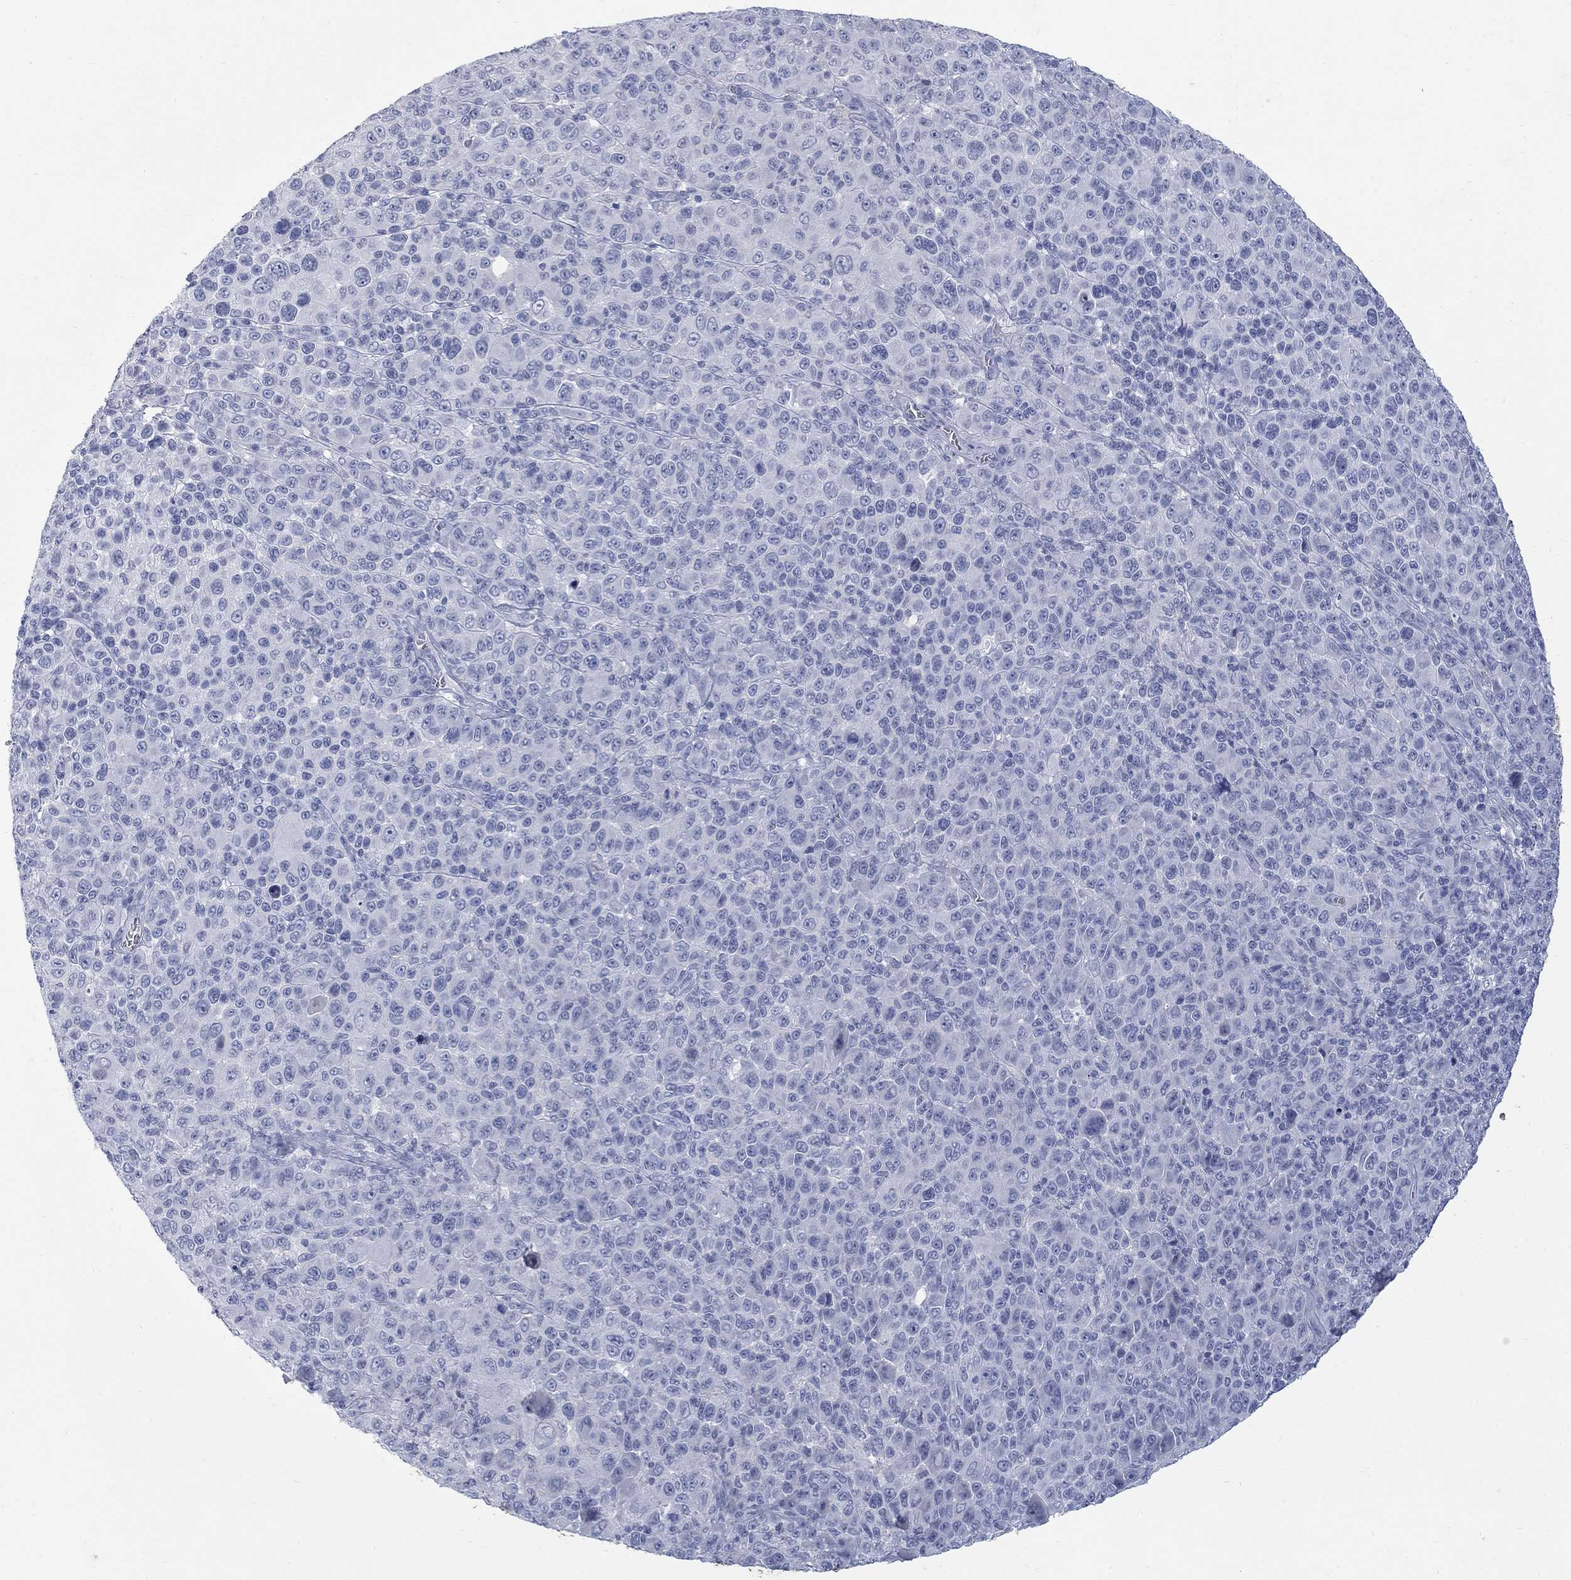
{"staining": {"intensity": "negative", "quantity": "none", "location": "none"}, "tissue": "melanoma", "cell_type": "Tumor cells", "image_type": "cancer", "snomed": [{"axis": "morphology", "description": "Malignant melanoma, NOS"}, {"axis": "topography", "description": "Skin"}], "caption": "IHC image of neoplastic tissue: human malignant melanoma stained with DAB (3,3'-diaminobenzidine) shows no significant protein staining in tumor cells. Brightfield microscopy of immunohistochemistry stained with DAB (3,3'-diaminobenzidine) (brown) and hematoxylin (blue), captured at high magnification.", "gene": "RFTN2", "patient": {"sex": "female", "age": 57}}